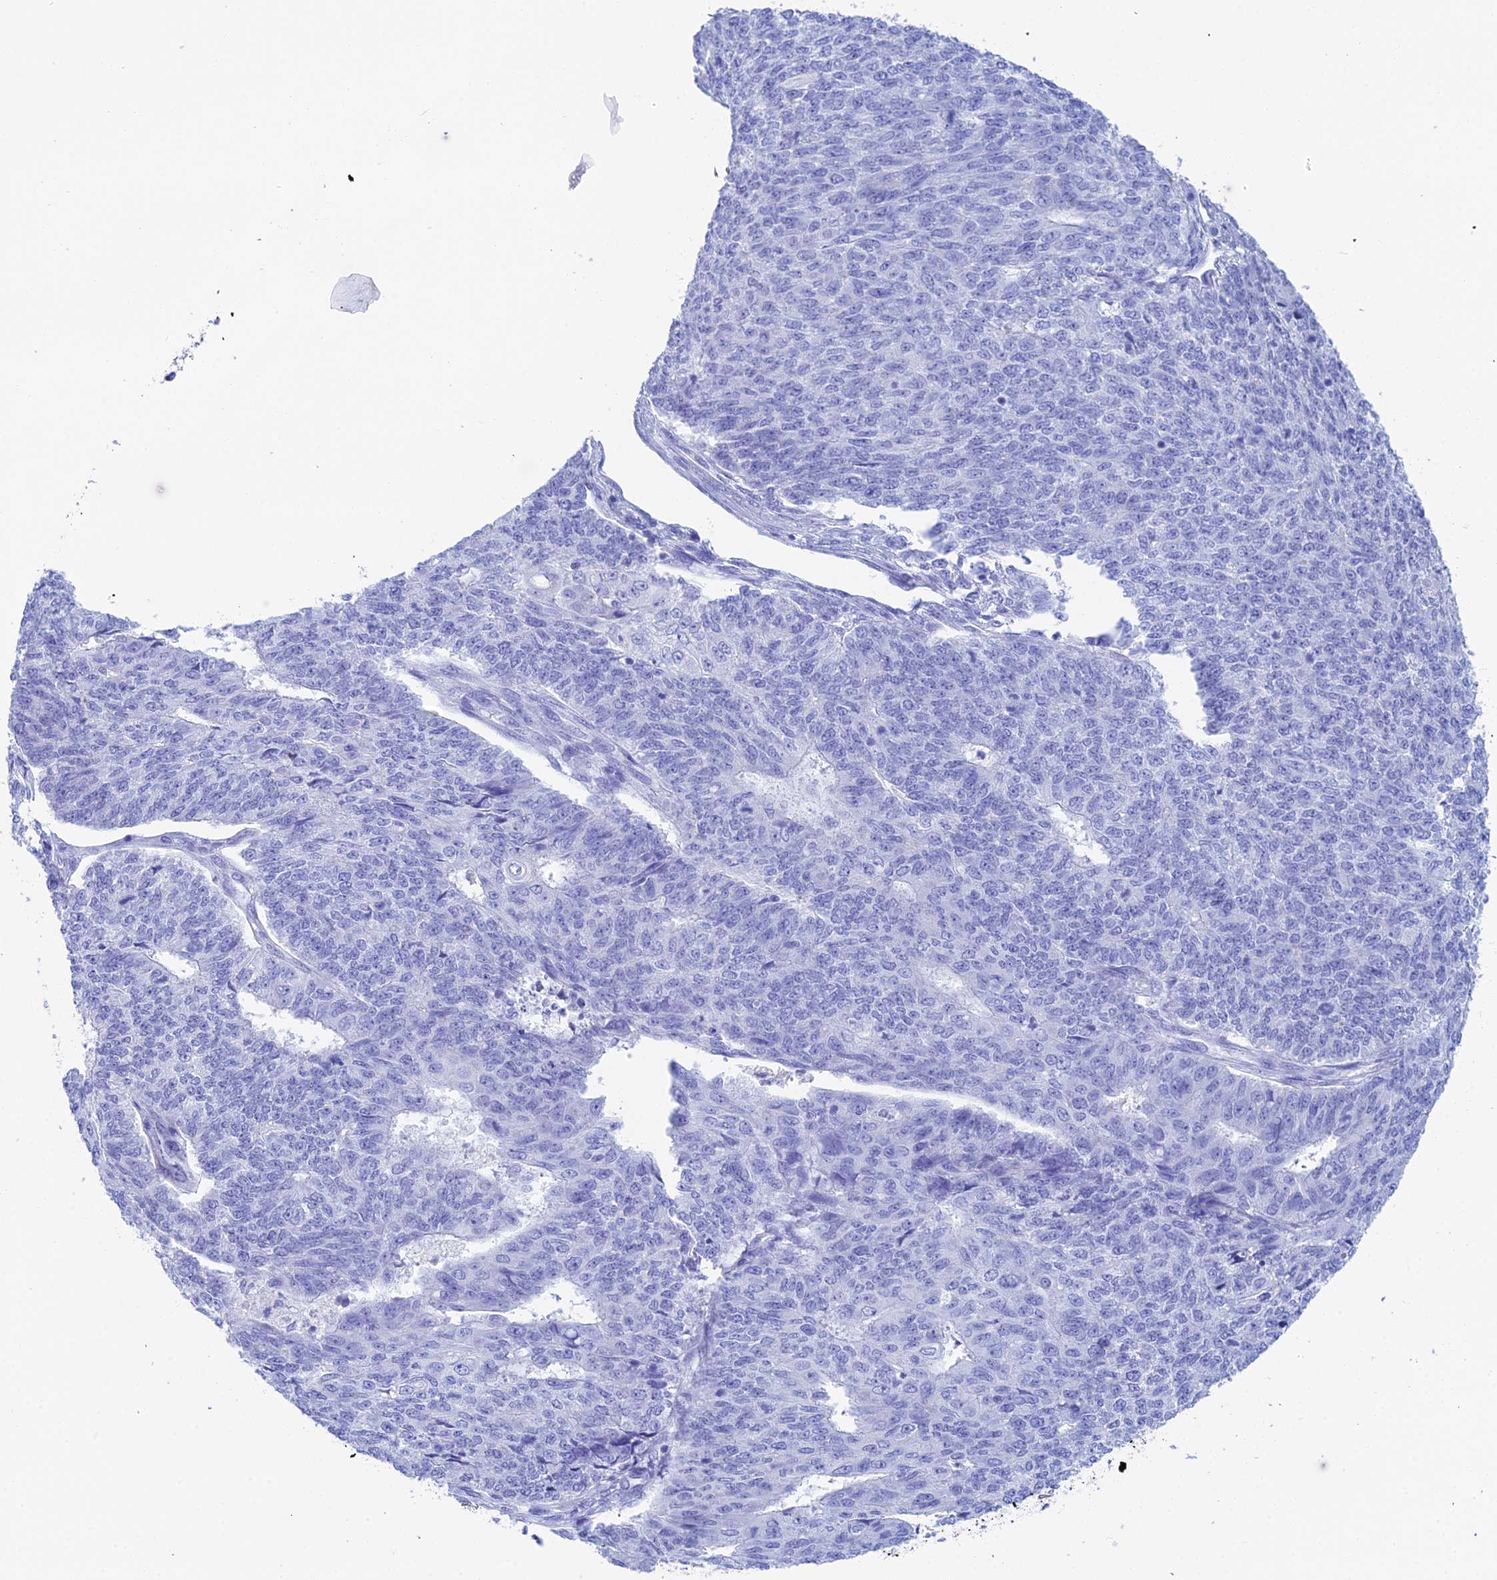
{"staining": {"intensity": "negative", "quantity": "none", "location": "none"}, "tissue": "endometrial cancer", "cell_type": "Tumor cells", "image_type": "cancer", "snomed": [{"axis": "morphology", "description": "Adenocarcinoma, NOS"}, {"axis": "topography", "description": "Endometrium"}], "caption": "Immunohistochemical staining of endometrial cancer displays no significant staining in tumor cells. (DAB immunohistochemistry with hematoxylin counter stain).", "gene": "REG1A", "patient": {"sex": "female", "age": 32}}